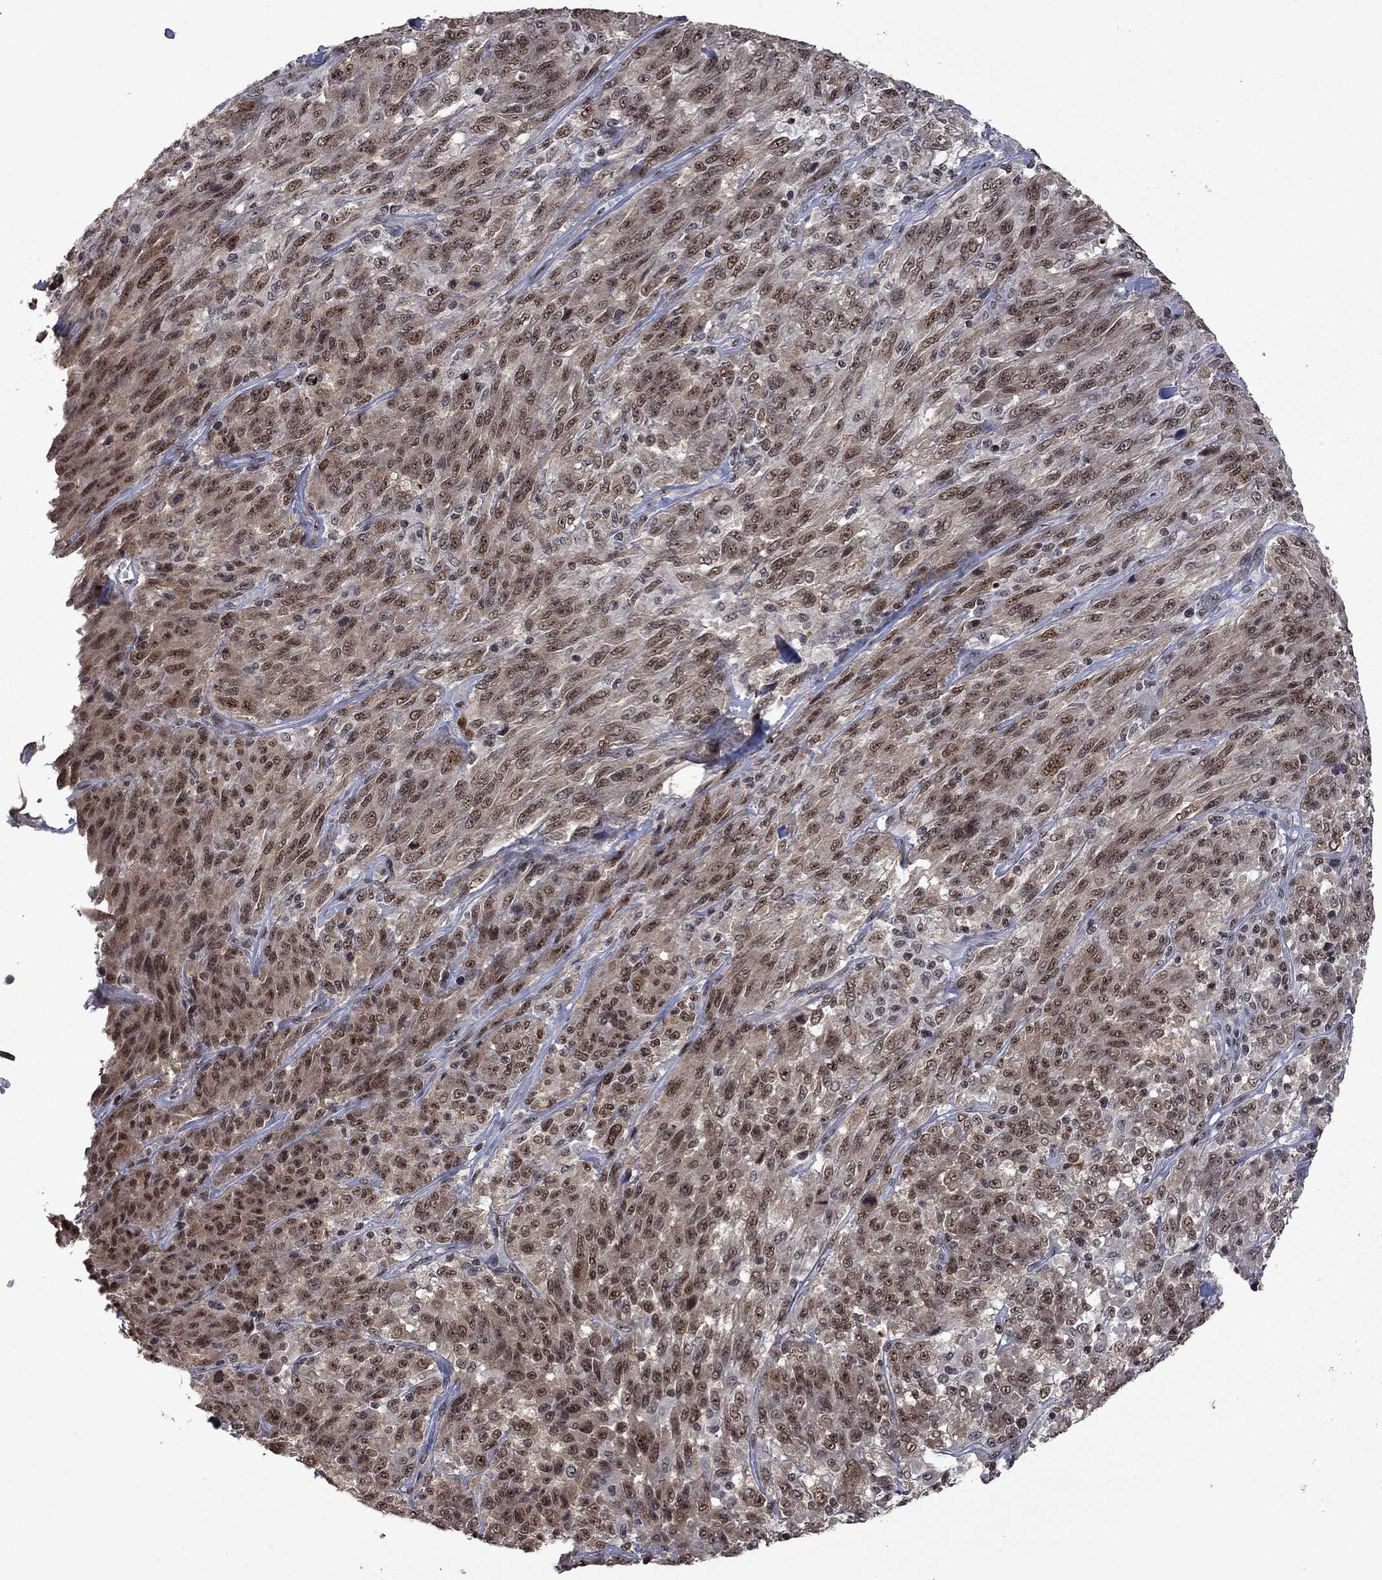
{"staining": {"intensity": "moderate", "quantity": ">75%", "location": "nuclear"}, "tissue": "melanoma", "cell_type": "Tumor cells", "image_type": "cancer", "snomed": [{"axis": "morphology", "description": "Malignant melanoma, NOS"}, {"axis": "topography", "description": "Skin"}], "caption": "Approximately >75% of tumor cells in malignant melanoma reveal moderate nuclear protein expression as visualized by brown immunohistochemical staining.", "gene": "FBL", "patient": {"sex": "female", "age": 91}}